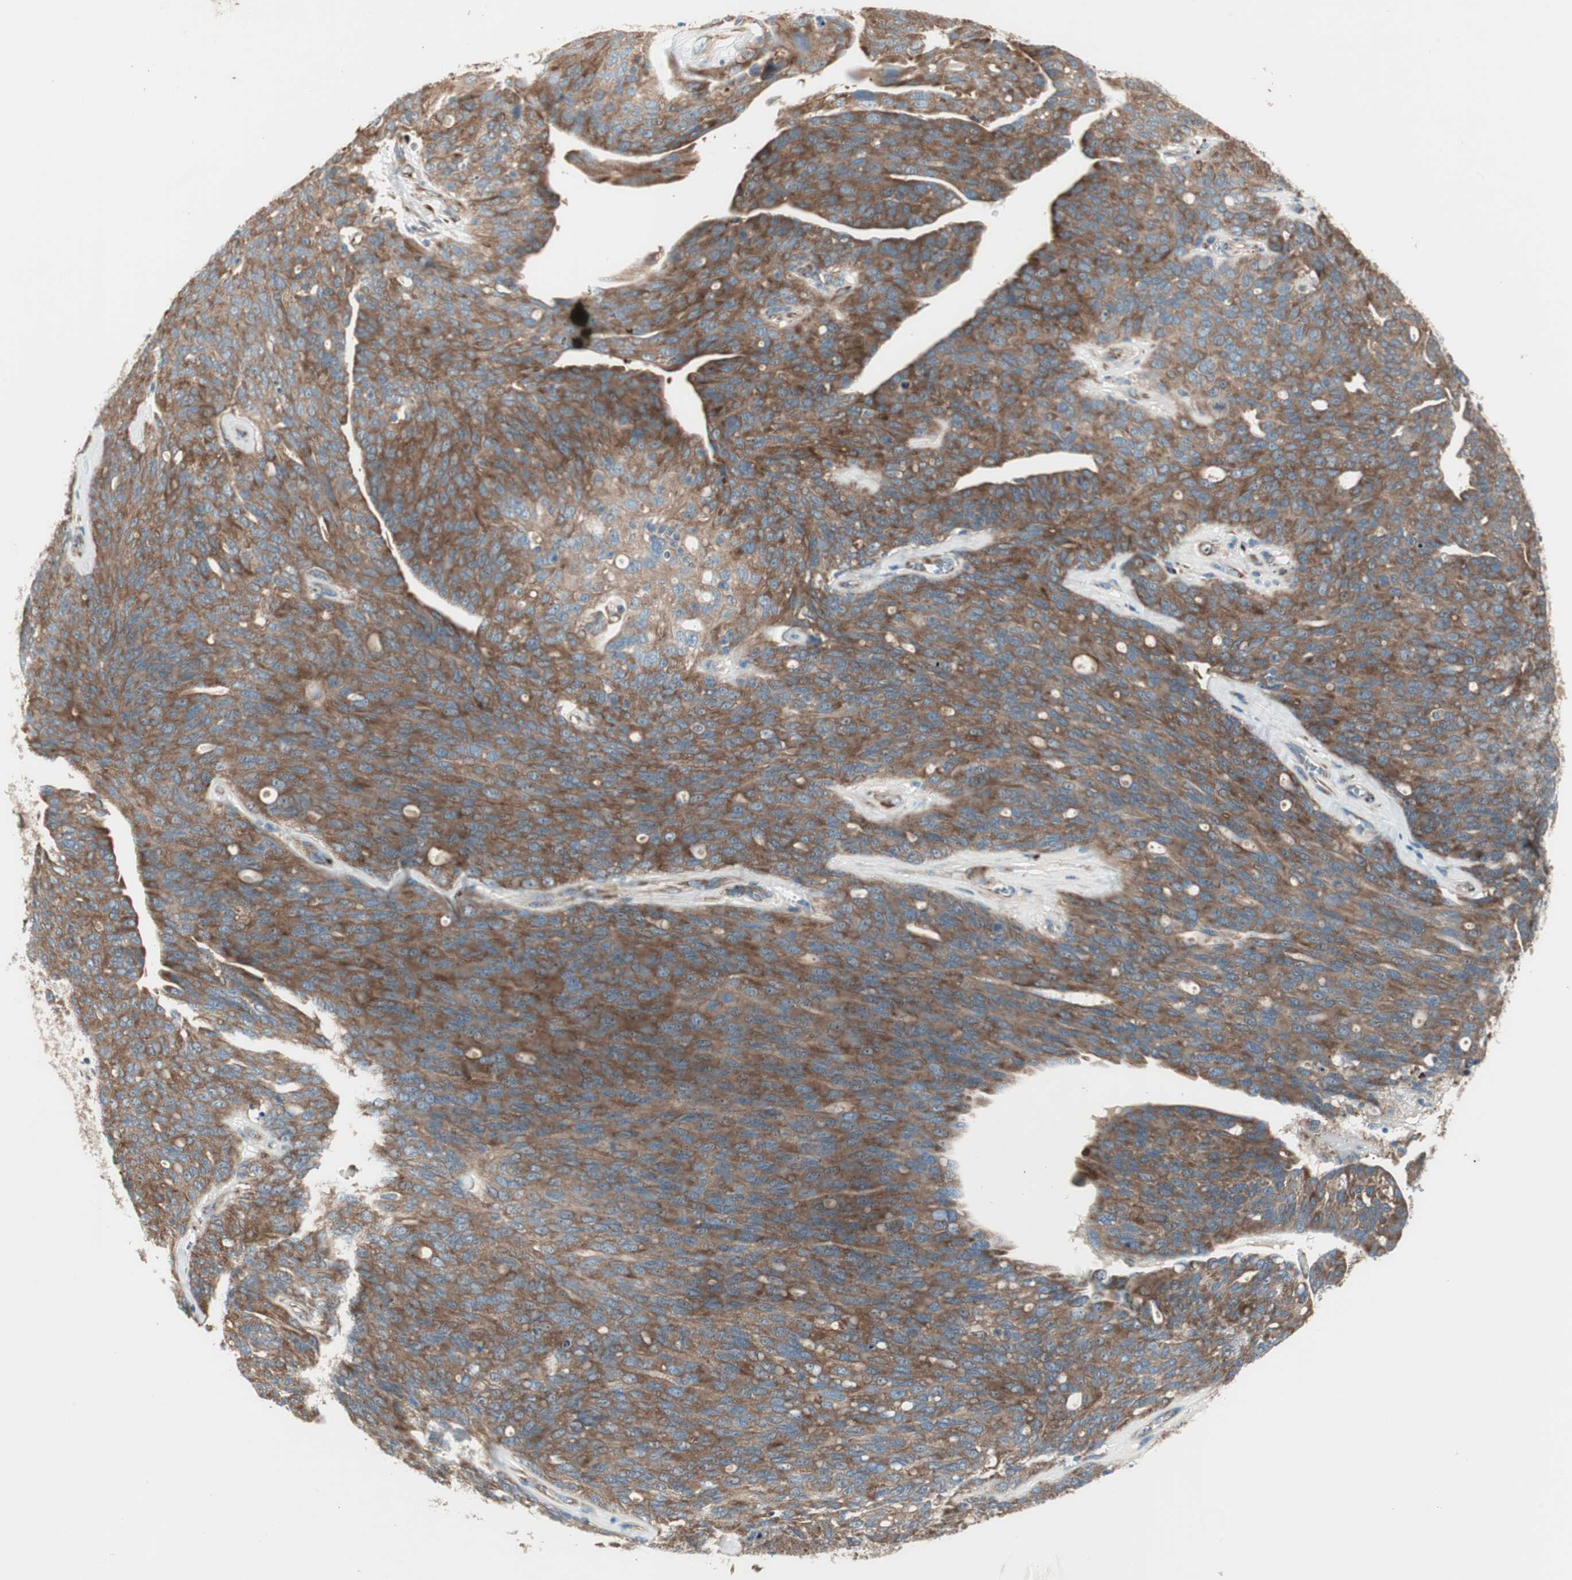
{"staining": {"intensity": "moderate", "quantity": ">75%", "location": "cytoplasmic/membranous"}, "tissue": "ovarian cancer", "cell_type": "Tumor cells", "image_type": "cancer", "snomed": [{"axis": "morphology", "description": "Carcinoma, endometroid"}, {"axis": "topography", "description": "Ovary"}], "caption": "IHC of human ovarian cancer shows medium levels of moderate cytoplasmic/membranous staining in approximately >75% of tumor cells.", "gene": "RPL23", "patient": {"sex": "female", "age": 60}}